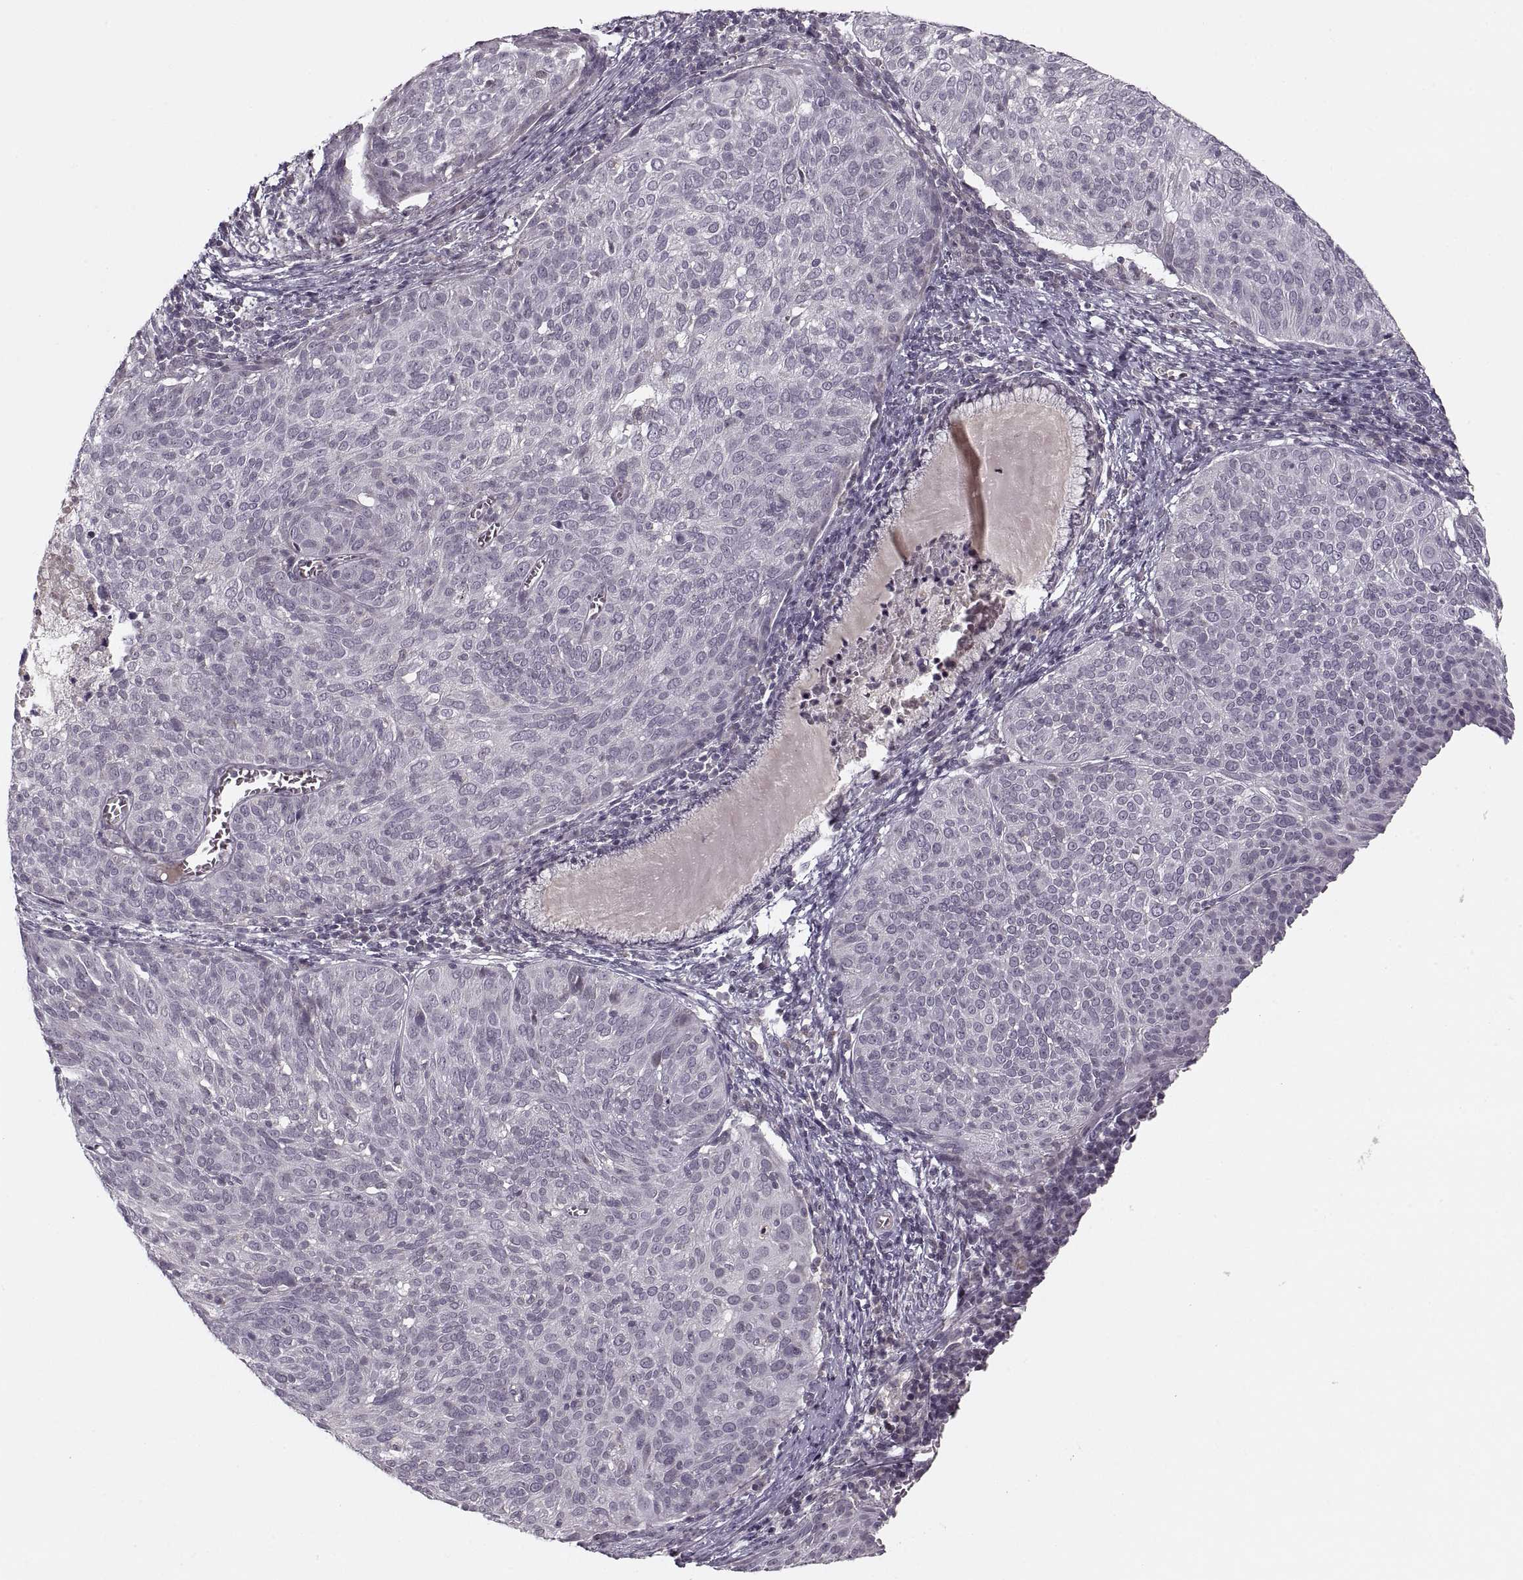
{"staining": {"intensity": "negative", "quantity": "none", "location": "none"}, "tissue": "cervical cancer", "cell_type": "Tumor cells", "image_type": "cancer", "snomed": [{"axis": "morphology", "description": "Squamous cell carcinoma, NOS"}, {"axis": "topography", "description": "Cervix"}], "caption": "Cervical squamous cell carcinoma was stained to show a protein in brown. There is no significant expression in tumor cells.", "gene": "ASIC3", "patient": {"sex": "female", "age": 39}}